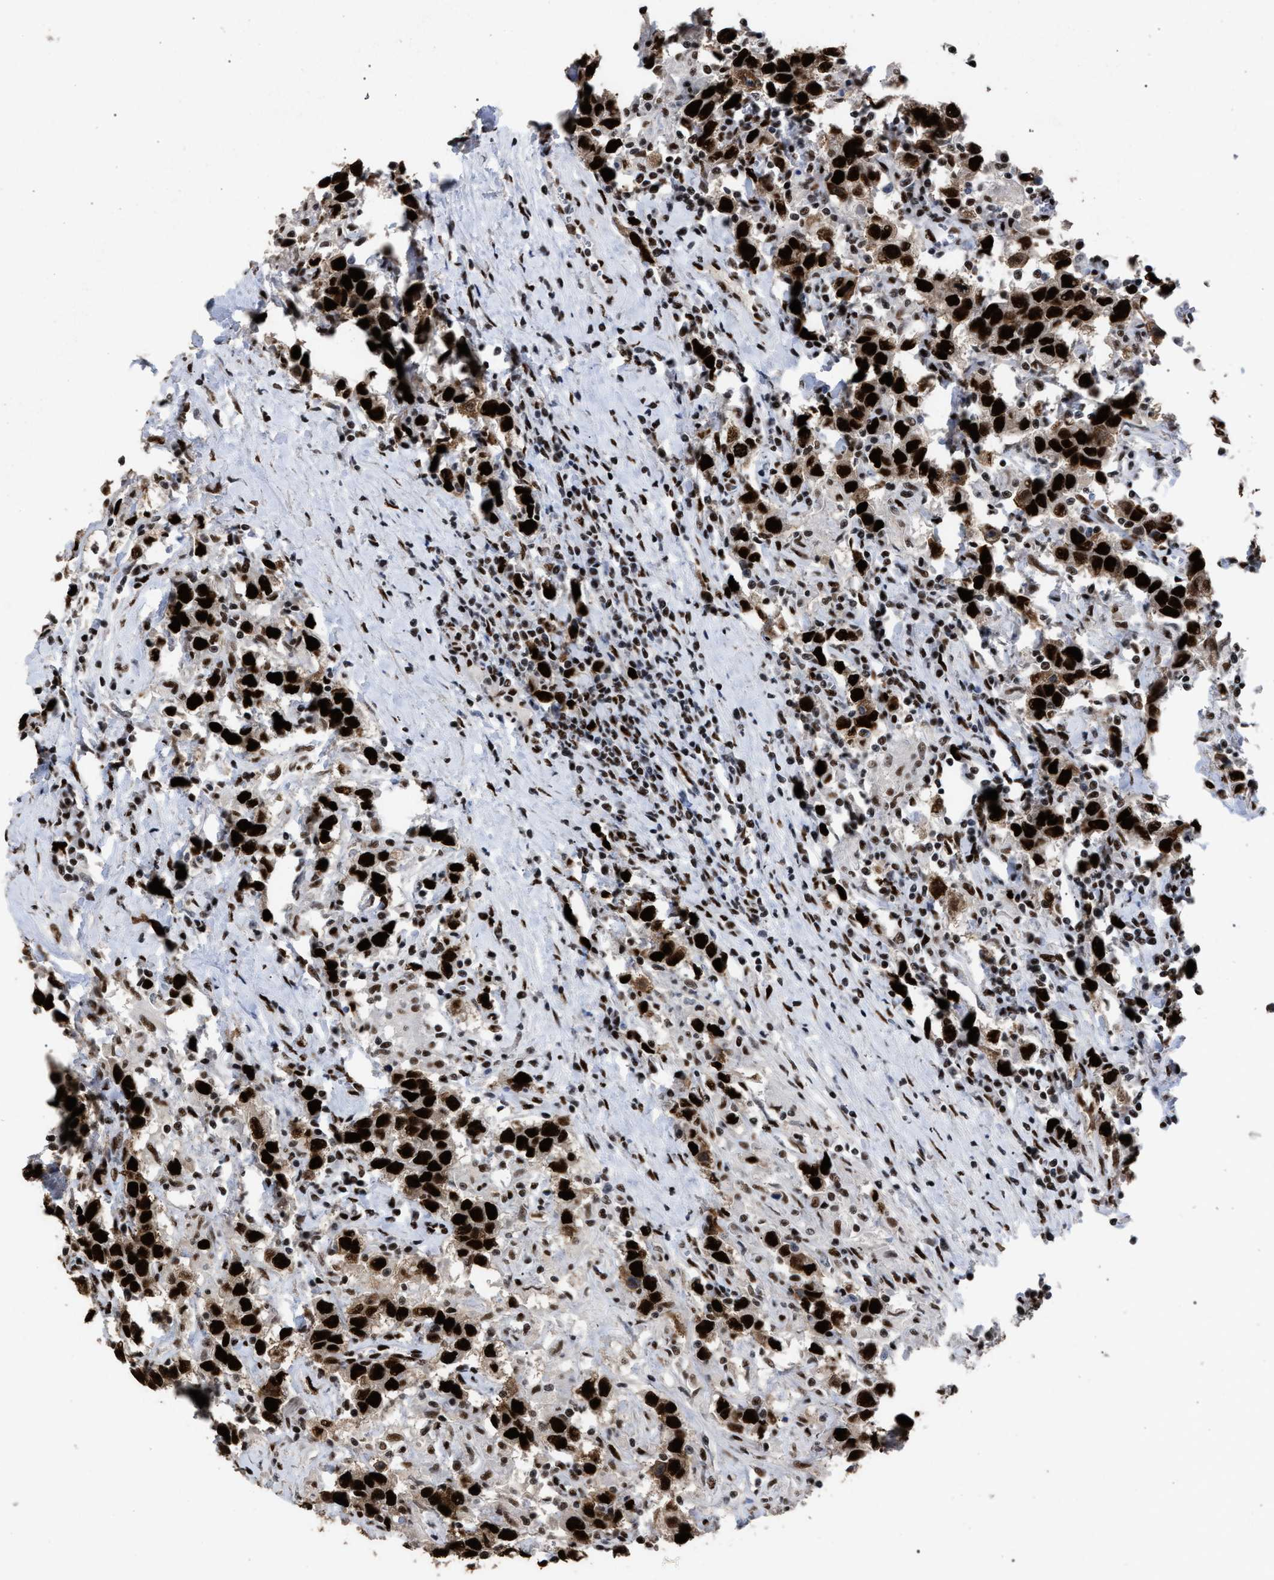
{"staining": {"intensity": "strong", "quantity": ">75%", "location": "nuclear"}, "tissue": "testis cancer", "cell_type": "Tumor cells", "image_type": "cancer", "snomed": [{"axis": "morphology", "description": "Seminoma, NOS"}, {"axis": "topography", "description": "Testis"}], "caption": "Protein expression analysis of human testis cancer (seminoma) reveals strong nuclear expression in approximately >75% of tumor cells. Using DAB (3,3'-diaminobenzidine) (brown) and hematoxylin (blue) stains, captured at high magnification using brightfield microscopy.", "gene": "TP53BP1", "patient": {"sex": "male", "age": 41}}